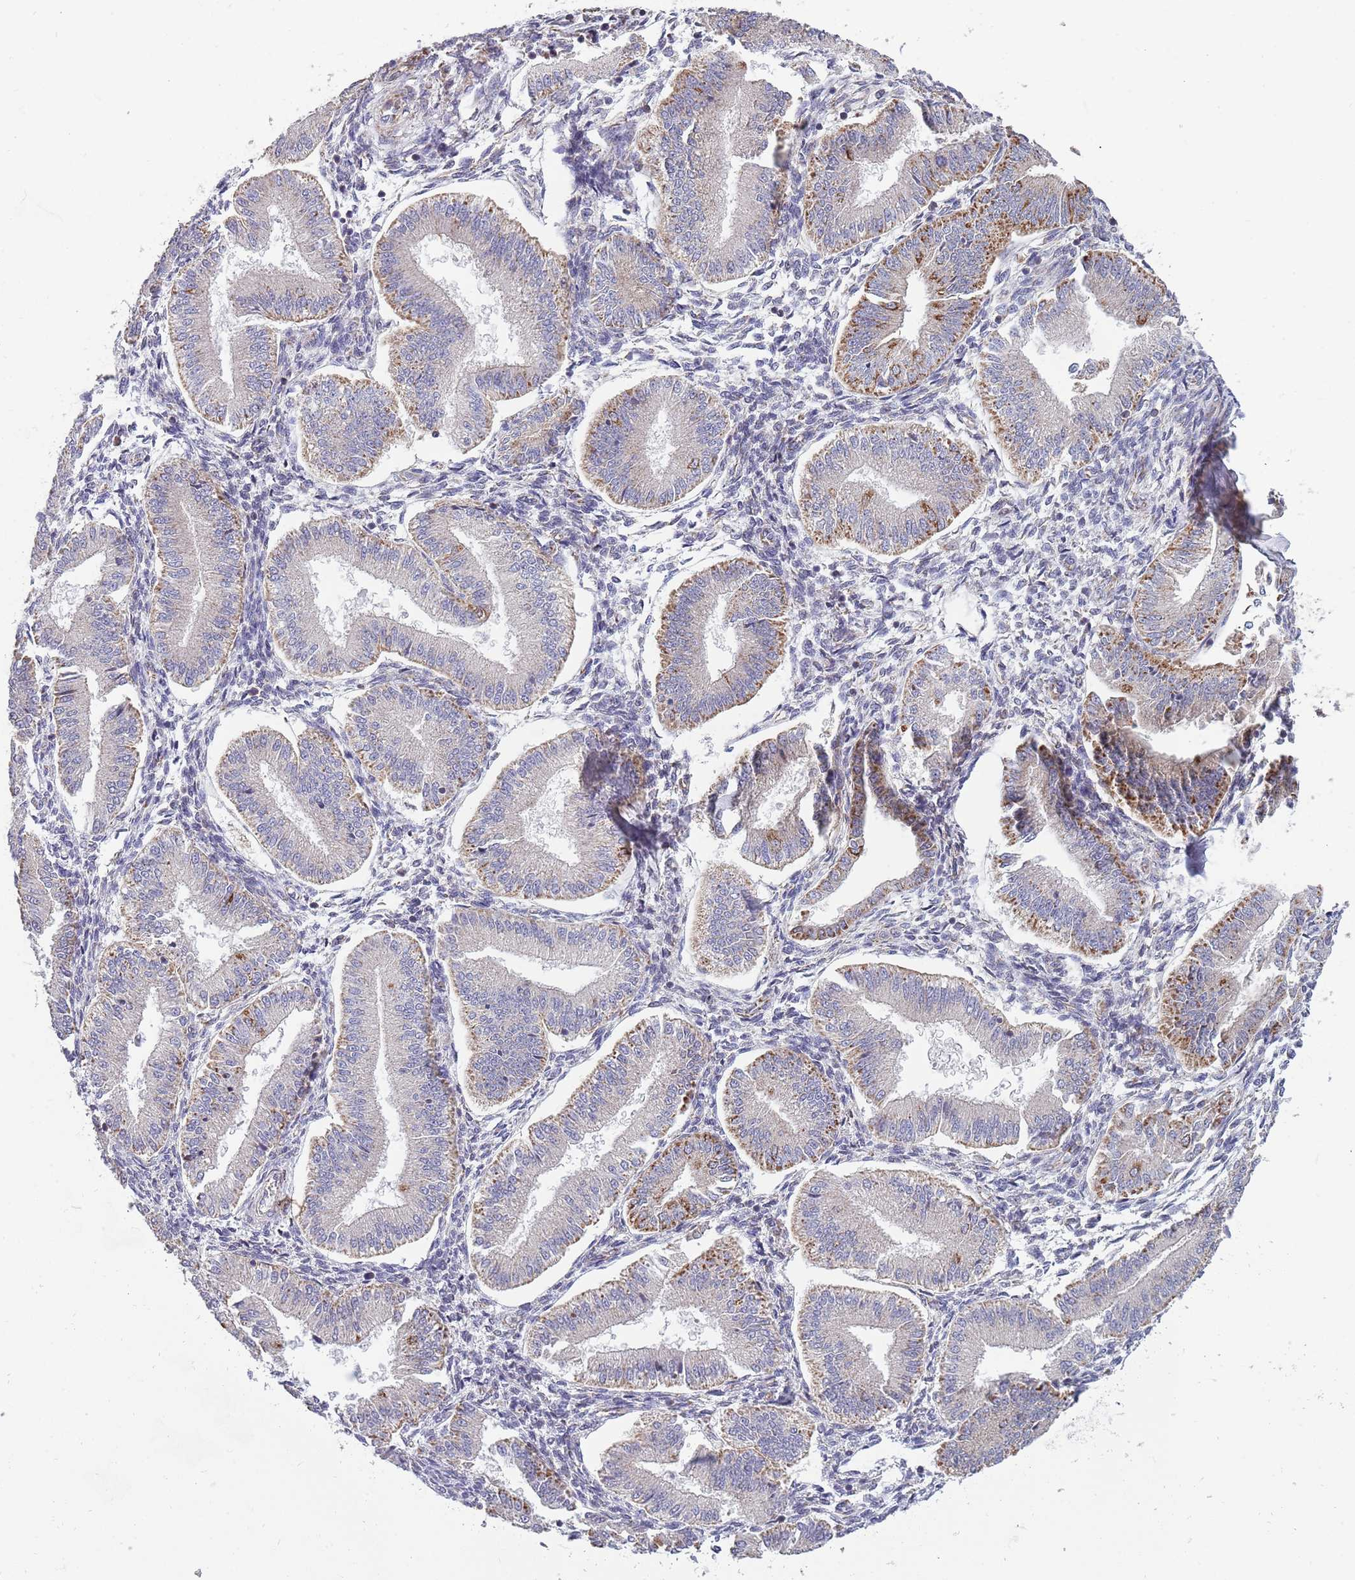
{"staining": {"intensity": "moderate", "quantity": "<25%", "location": "cytoplasmic/membranous"}, "tissue": "endometrium", "cell_type": "Cells in endometrial stroma", "image_type": "normal", "snomed": [{"axis": "morphology", "description": "Normal tissue, NOS"}, {"axis": "topography", "description": "Endometrium"}], "caption": "DAB (3,3'-diaminobenzidine) immunohistochemical staining of normal endometrium shows moderate cytoplasmic/membranous protein staining in approximately <25% of cells in endometrial stroma.", "gene": "VPS16", "patient": {"sex": "female", "age": 39}}